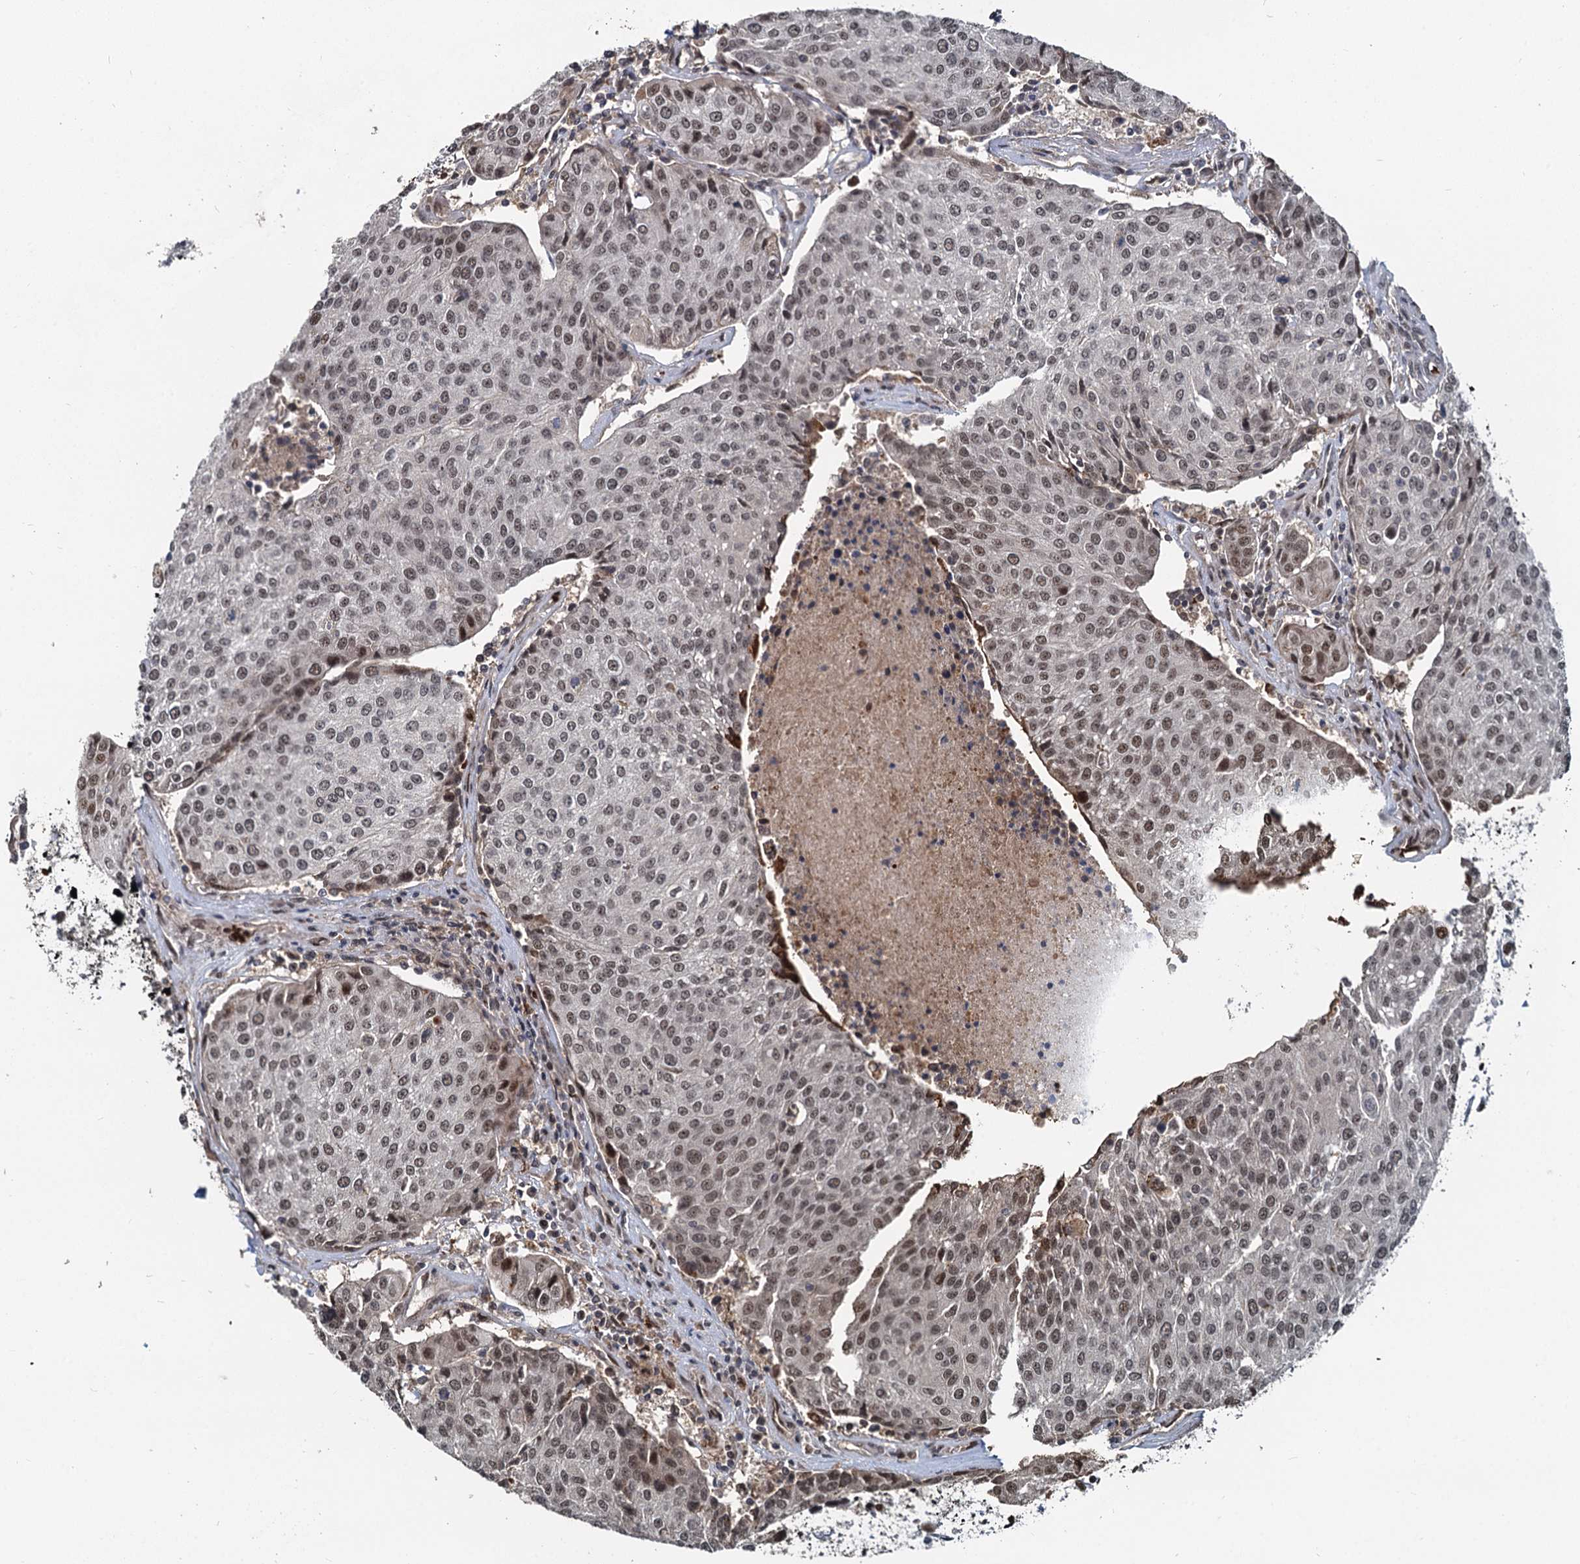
{"staining": {"intensity": "moderate", "quantity": ">75%", "location": "nuclear"}, "tissue": "urothelial cancer", "cell_type": "Tumor cells", "image_type": "cancer", "snomed": [{"axis": "morphology", "description": "Urothelial carcinoma, High grade"}, {"axis": "topography", "description": "Urinary bladder"}], "caption": "Approximately >75% of tumor cells in high-grade urothelial carcinoma show moderate nuclear protein expression as visualized by brown immunohistochemical staining.", "gene": "FANCI", "patient": {"sex": "female", "age": 85}}